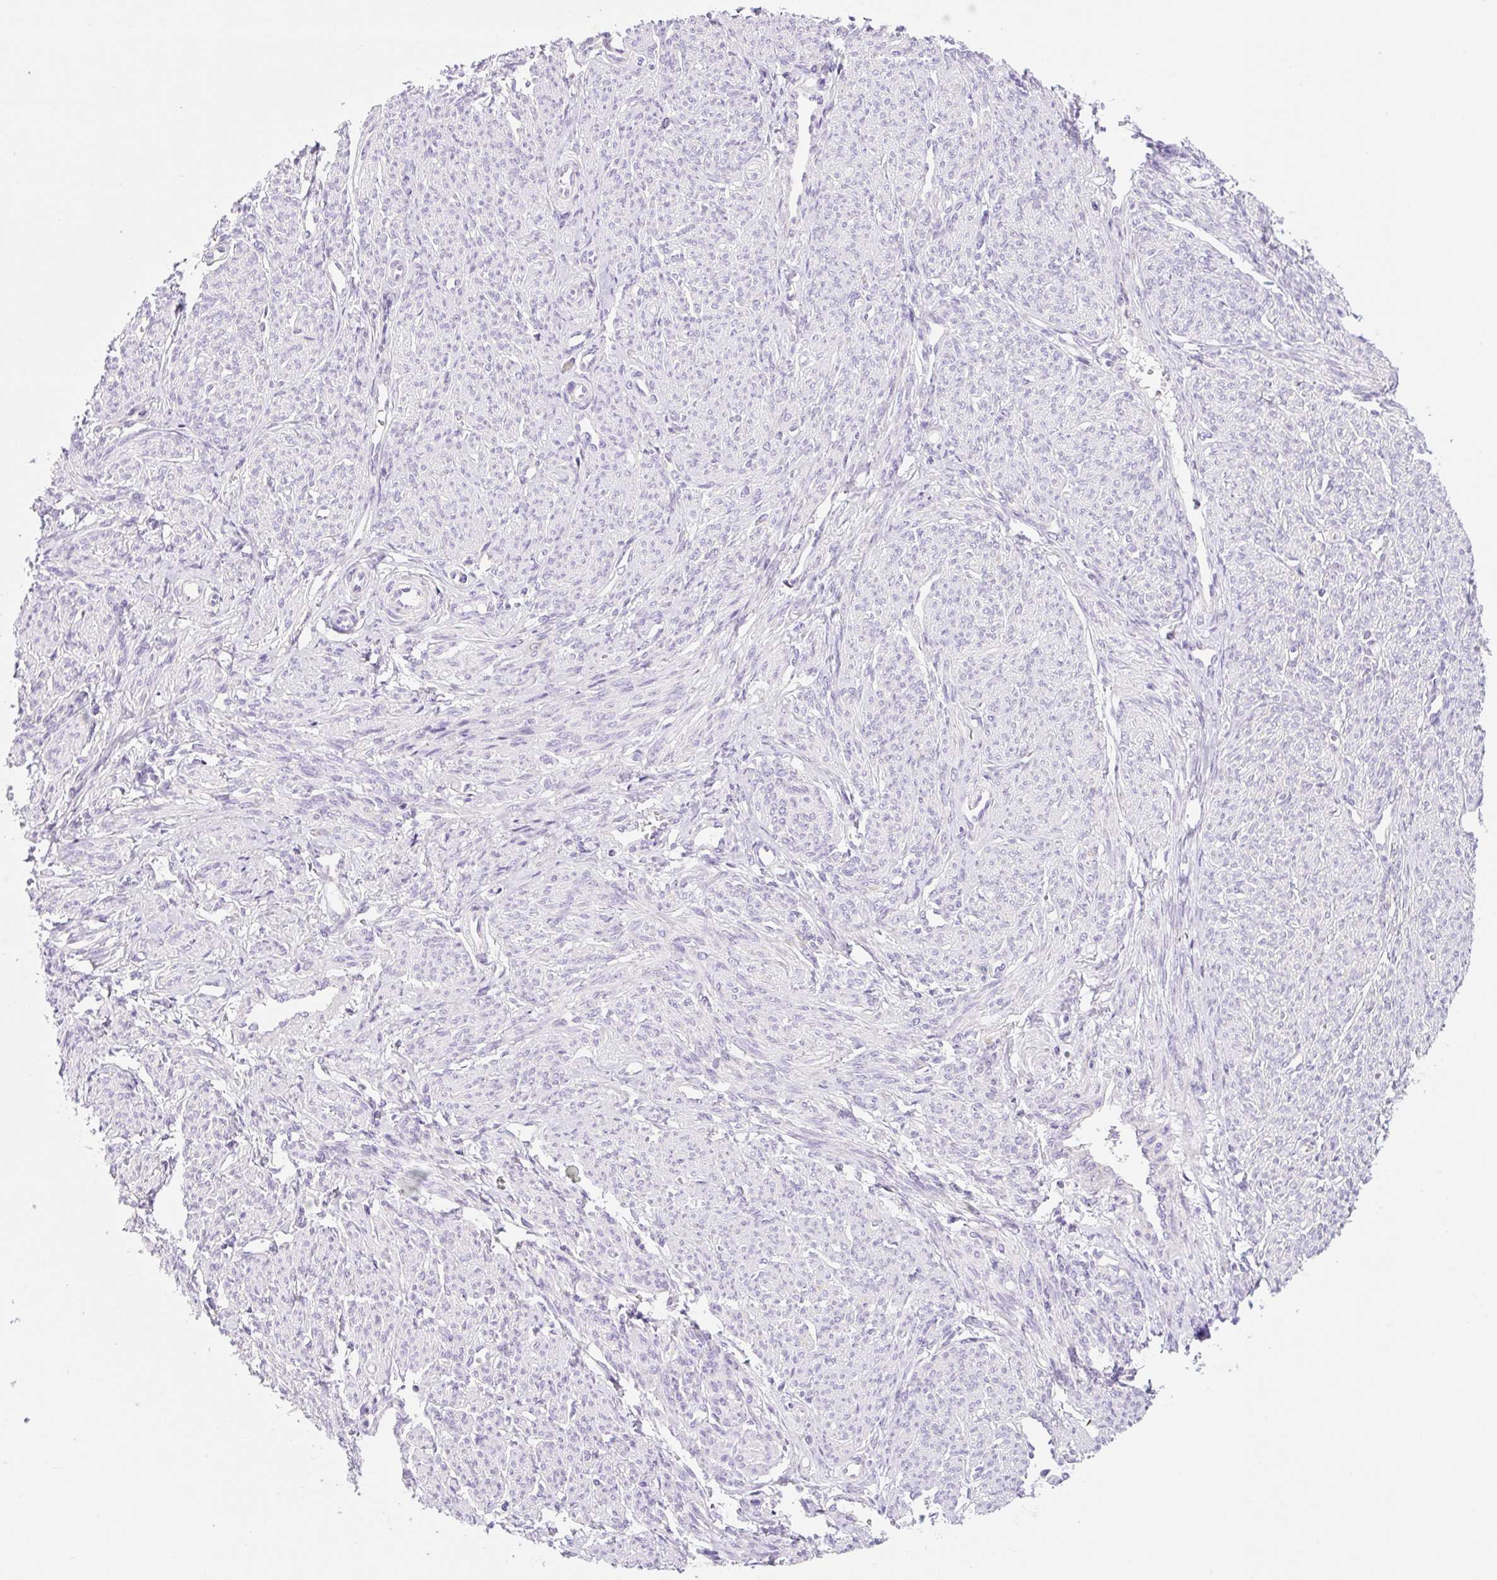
{"staining": {"intensity": "negative", "quantity": "none", "location": "none"}, "tissue": "smooth muscle", "cell_type": "Smooth muscle cells", "image_type": "normal", "snomed": [{"axis": "morphology", "description": "Normal tissue, NOS"}, {"axis": "topography", "description": "Smooth muscle"}], "caption": "Smooth muscle cells are negative for brown protein staining in benign smooth muscle. (Stains: DAB immunohistochemistry (IHC) with hematoxylin counter stain, Microscopy: brightfield microscopy at high magnification).", "gene": "FOCAD", "patient": {"sex": "female", "age": 65}}